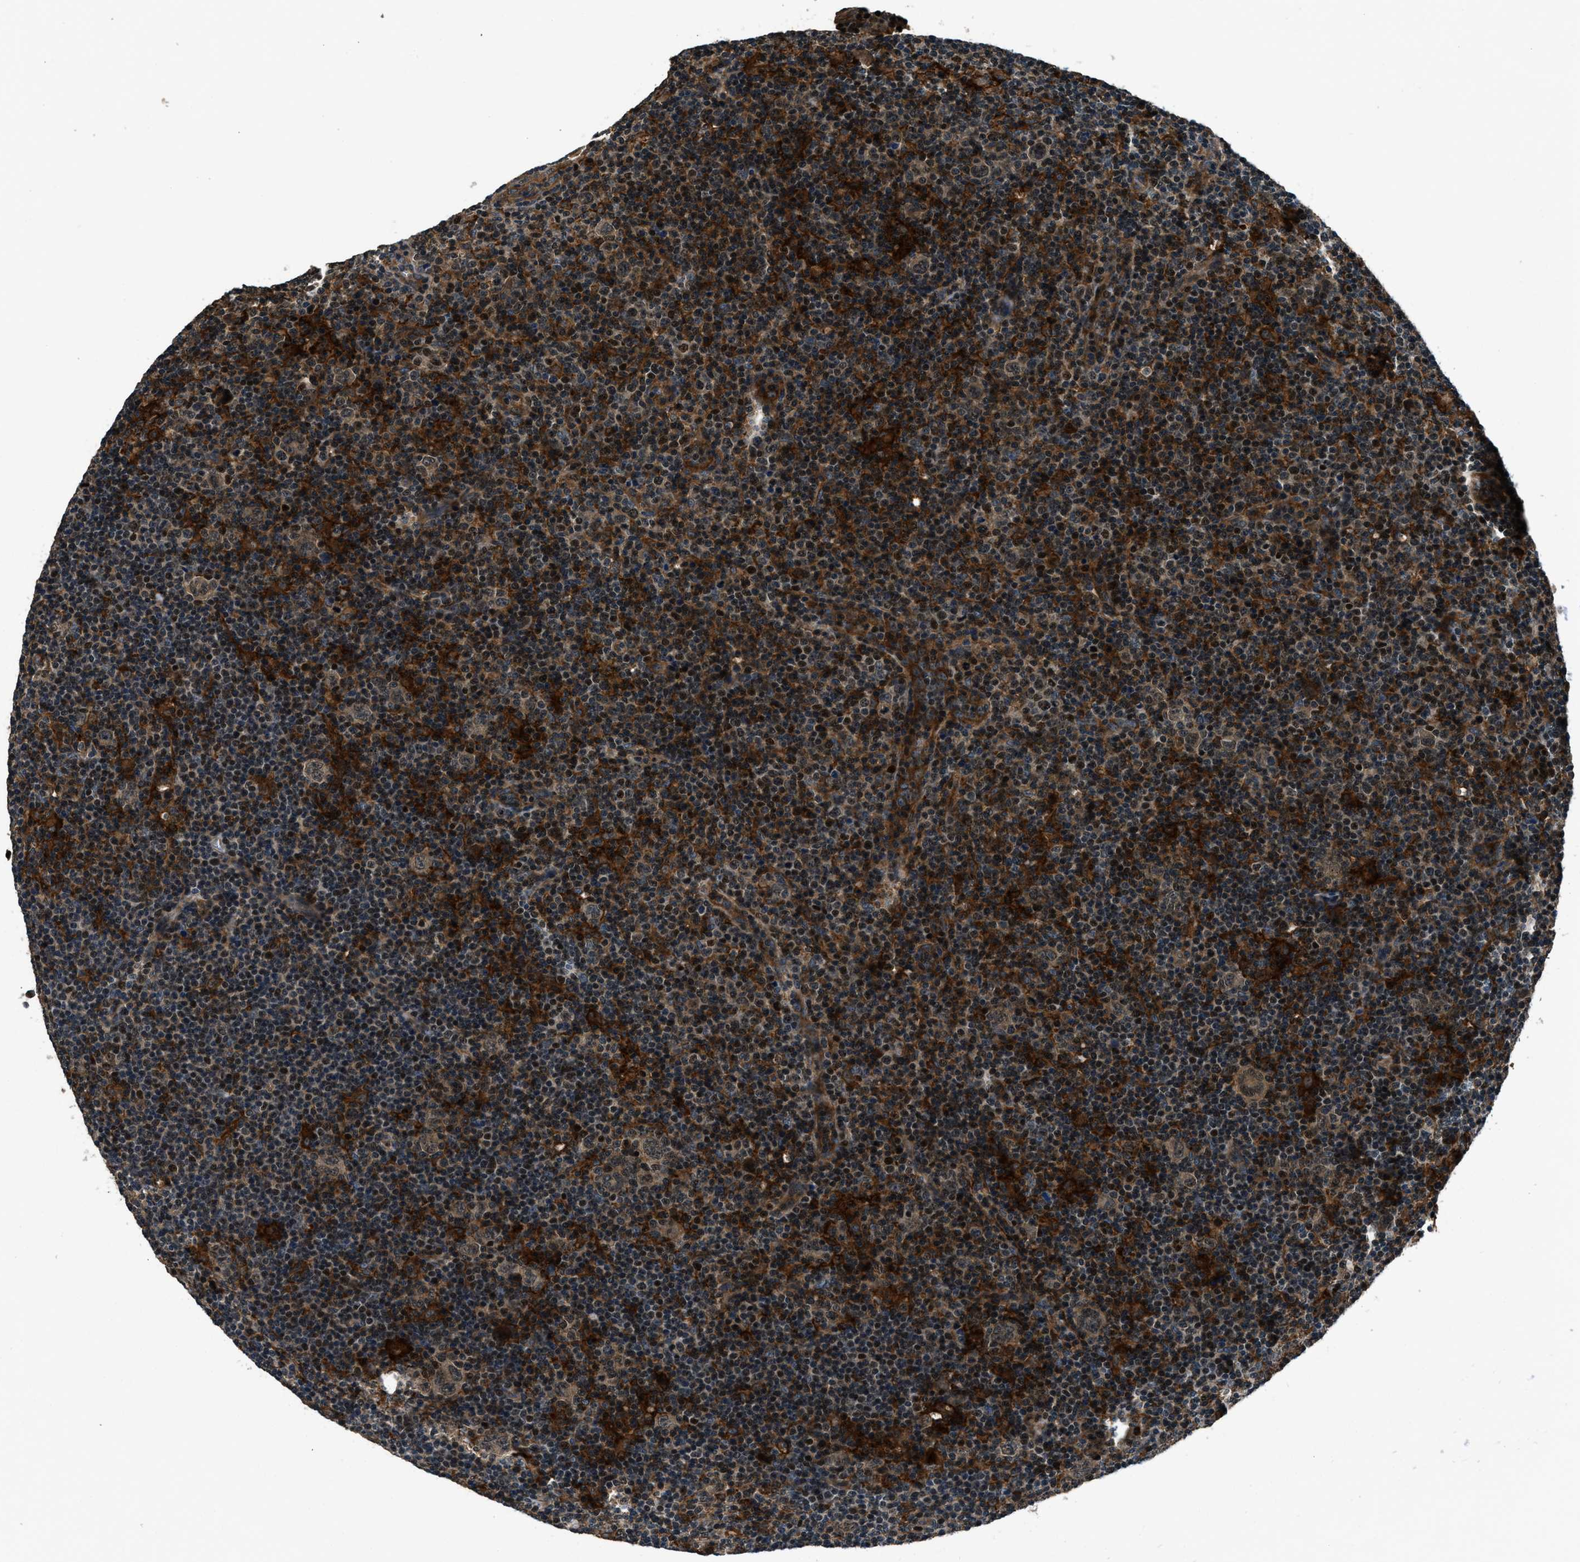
{"staining": {"intensity": "weak", "quantity": ">75%", "location": "nuclear"}, "tissue": "lymphoma", "cell_type": "Tumor cells", "image_type": "cancer", "snomed": [{"axis": "morphology", "description": "Hodgkin's disease, NOS"}, {"axis": "topography", "description": "Lymph node"}], "caption": "Lymphoma stained for a protein exhibits weak nuclear positivity in tumor cells.", "gene": "ARHGEF11", "patient": {"sex": "female", "age": 57}}